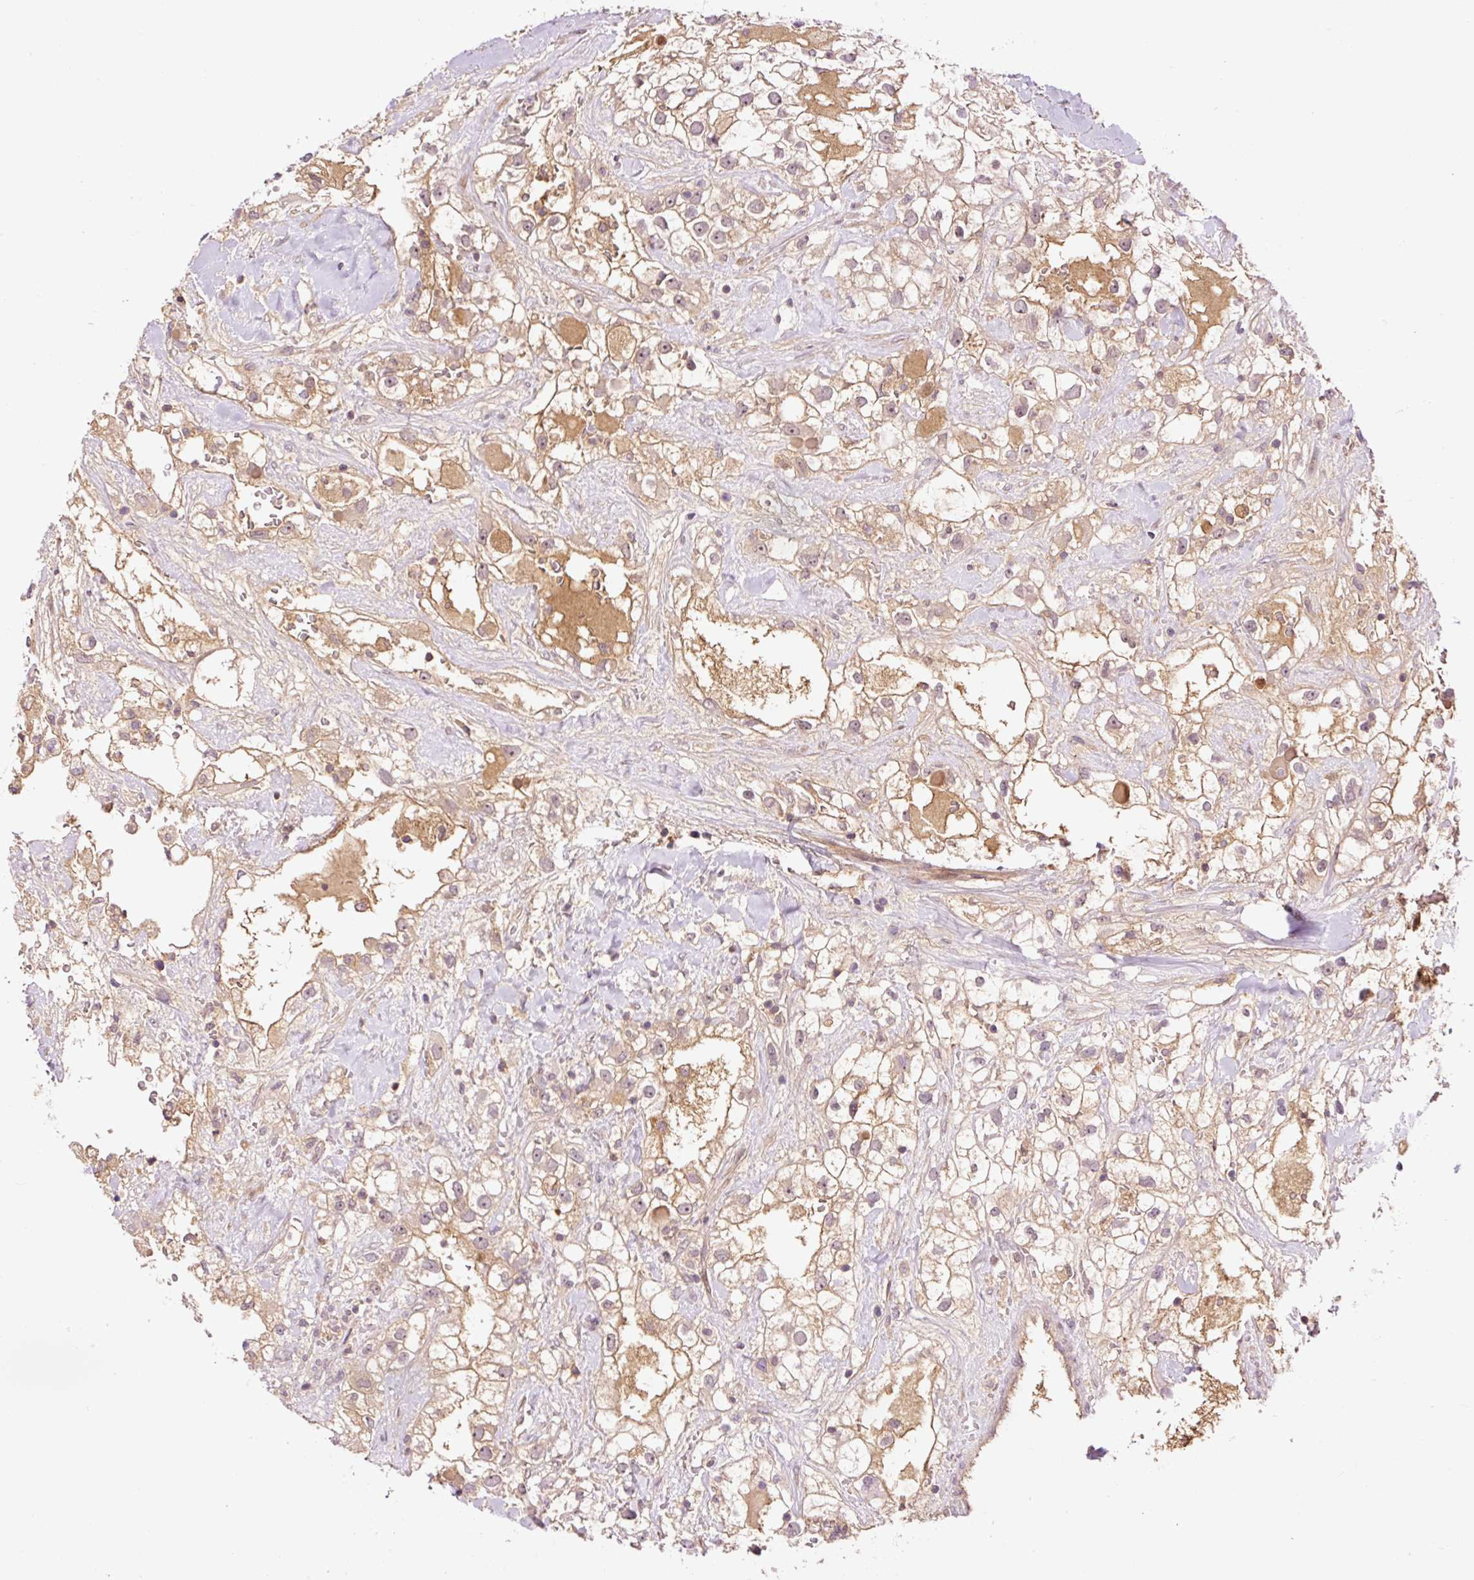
{"staining": {"intensity": "weak", "quantity": ">75%", "location": "cytoplasmic/membranous"}, "tissue": "renal cancer", "cell_type": "Tumor cells", "image_type": "cancer", "snomed": [{"axis": "morphology", "description": "Adenocarcinoma, NOS"}, {"axis": "topography", "description": "Kidney"}], "caption": "A brown stain highlights weak cytoplasmic/membranous positivity of a protein in human renal cancer tumor cells.", "gene": "DPPA4", "patient": {"sex": "male", "age": 59}}